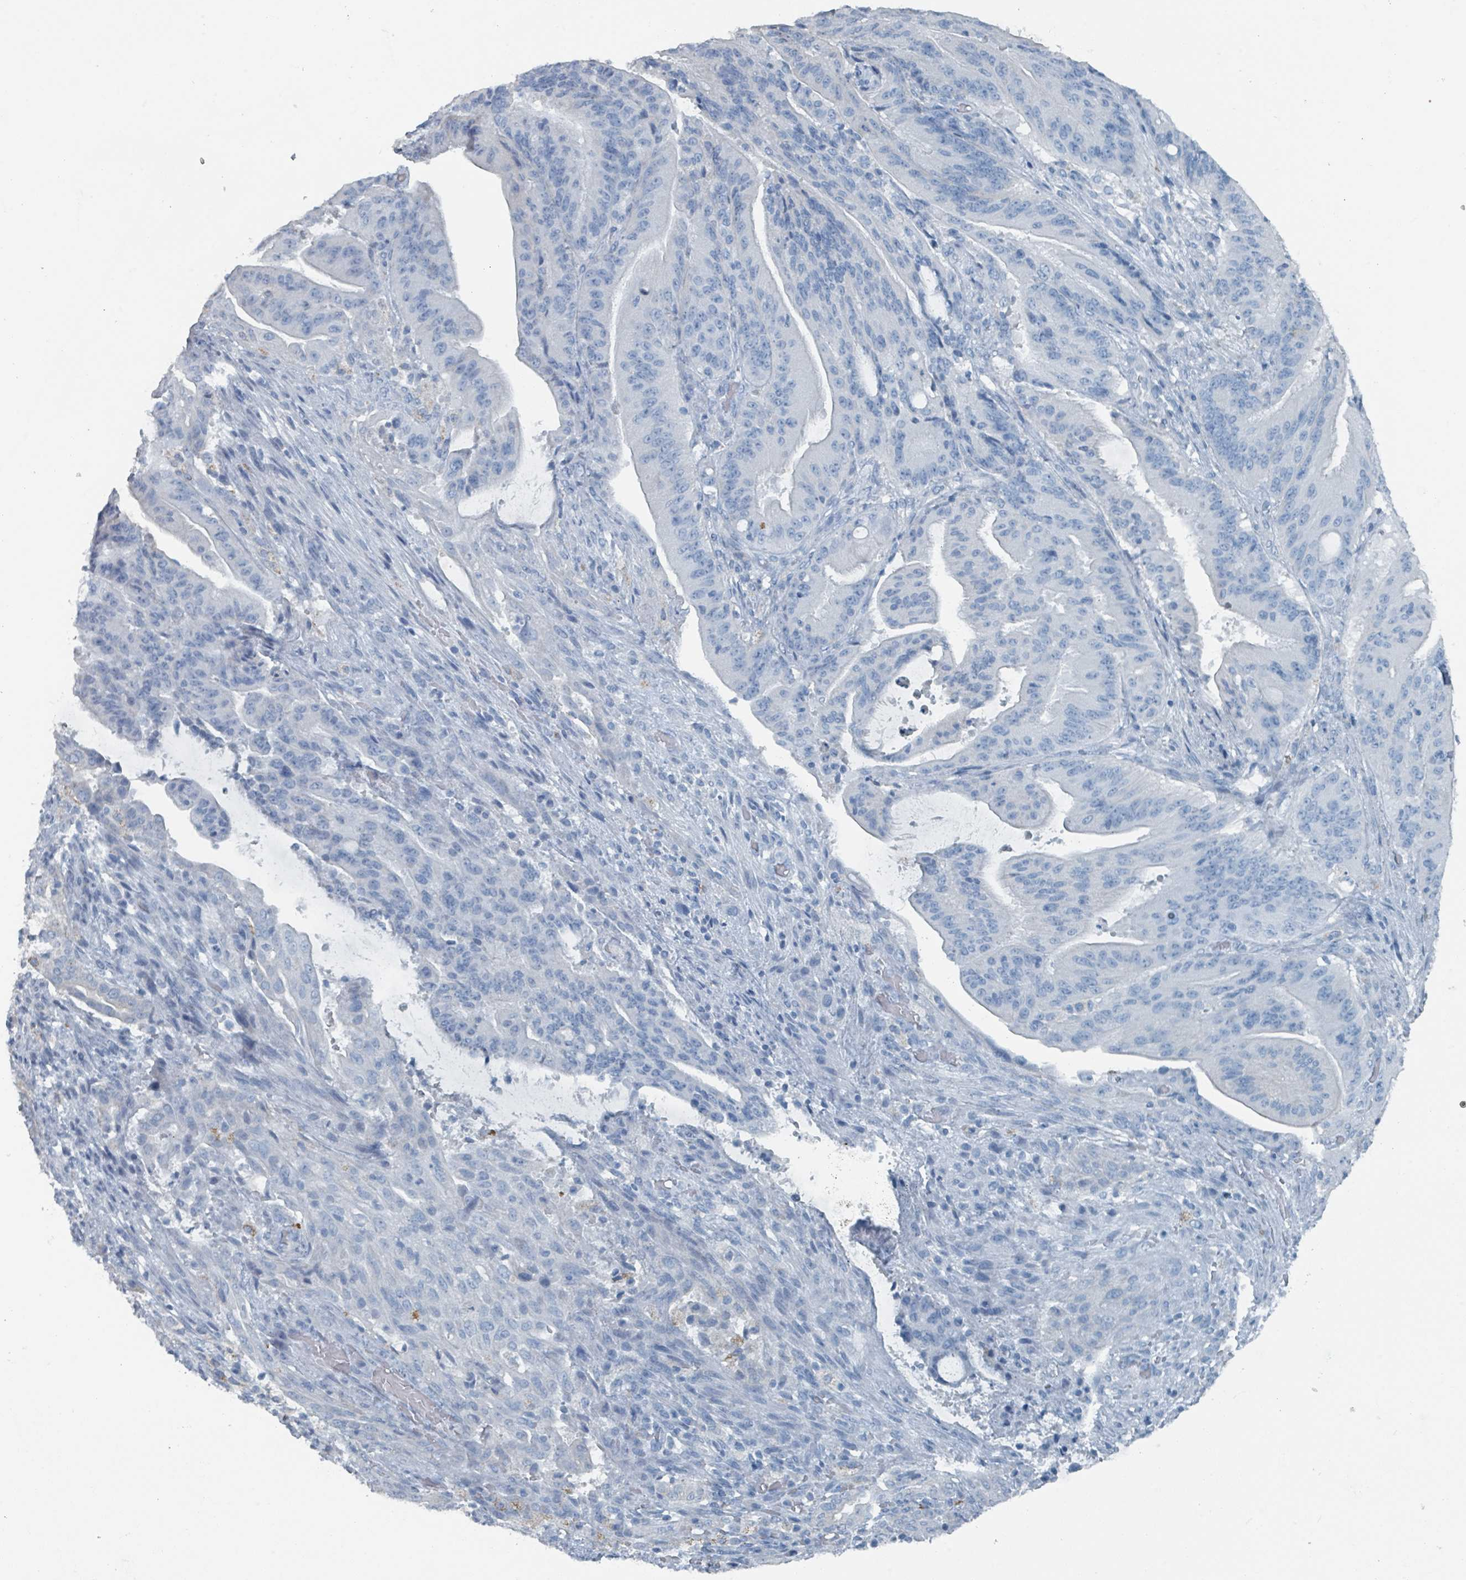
{"staining": {"intensity": "negative", "quantity": "none", "location": "none"}, "tissue": "liver cancer", "cell_type": "Tumor cells", "image_type": "cancer", "snomed": [{"axis": "morphology", "description": "Normal tissue, NOS"}, {"axis": "morphology", "description": "Cholangiocarcinoma"}, {"axis": "topography", "description": "Liver"}, {"axis": "topography", "description": "Peripheral nerve tissue"}], "caption": "Immunohistochemistry (IHC) photomicrograph of neoplastic tissue: liver cholangiocarcinoma stained with DAB (3,3'-diaminobenzidine) reveals no significant protein expression in tumor cells. Nuclei are stained in blue.", "gene": "GAMT", "patient": {"sex": "female", "age": 73}}